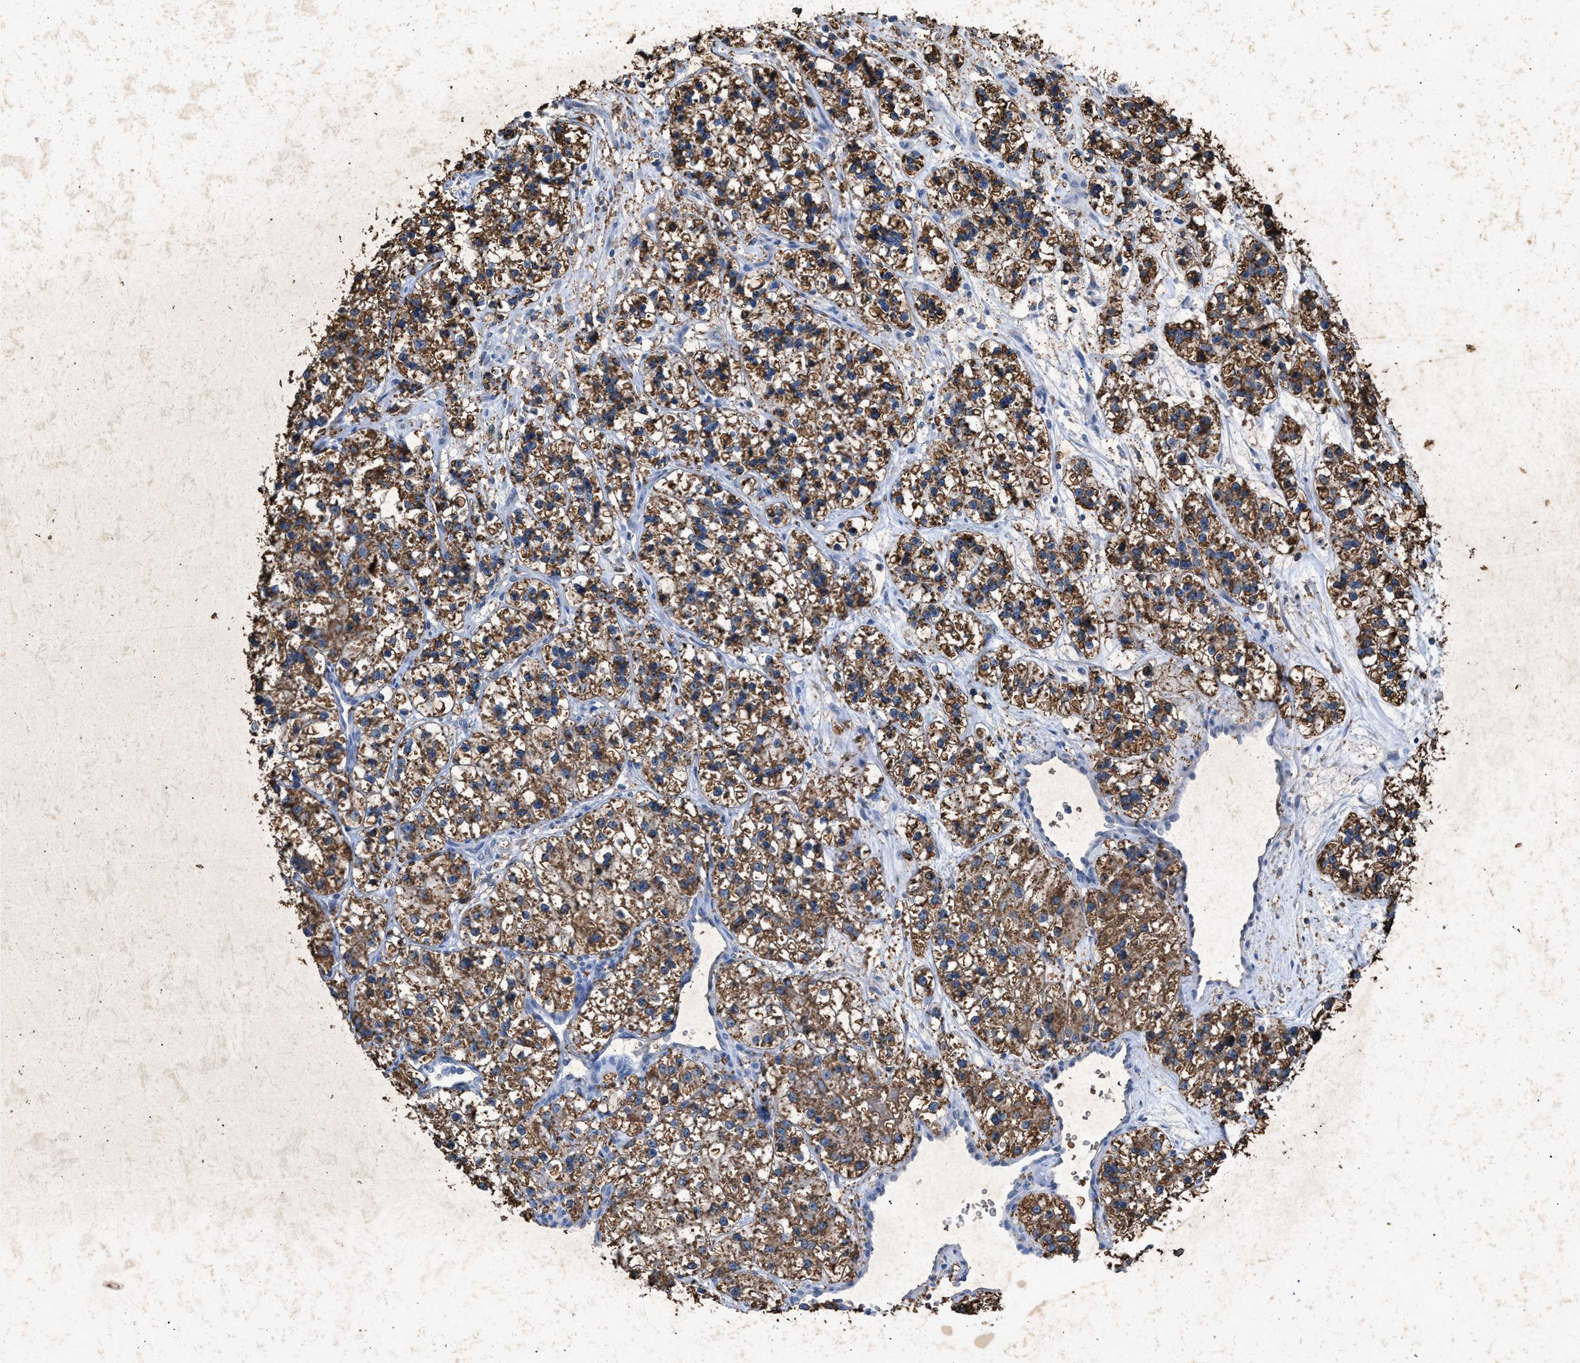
{"staining": {"intensity": "moderate", "quantity": ">75%", "location": "cytoplasmic/membranous"}, "tissue": "renal cancer", "cell_type": "Tumor cells", "image_type": "cancer", "snomed": [{"axis": "morphology", "description": "Adenocarcinoma, NOS"}, {"axis": "topography", "description": "Kidney"}], "caption": "Tumor cells display moderate cytoplasmic/membranous expression in approximately >75% of cells in renal adenocarcinoma. (DAB = brown stain, brightfield microscopy at high magnification).", "gene": "LTB4R2", "patient": {"sex": "female", "age": 57}}